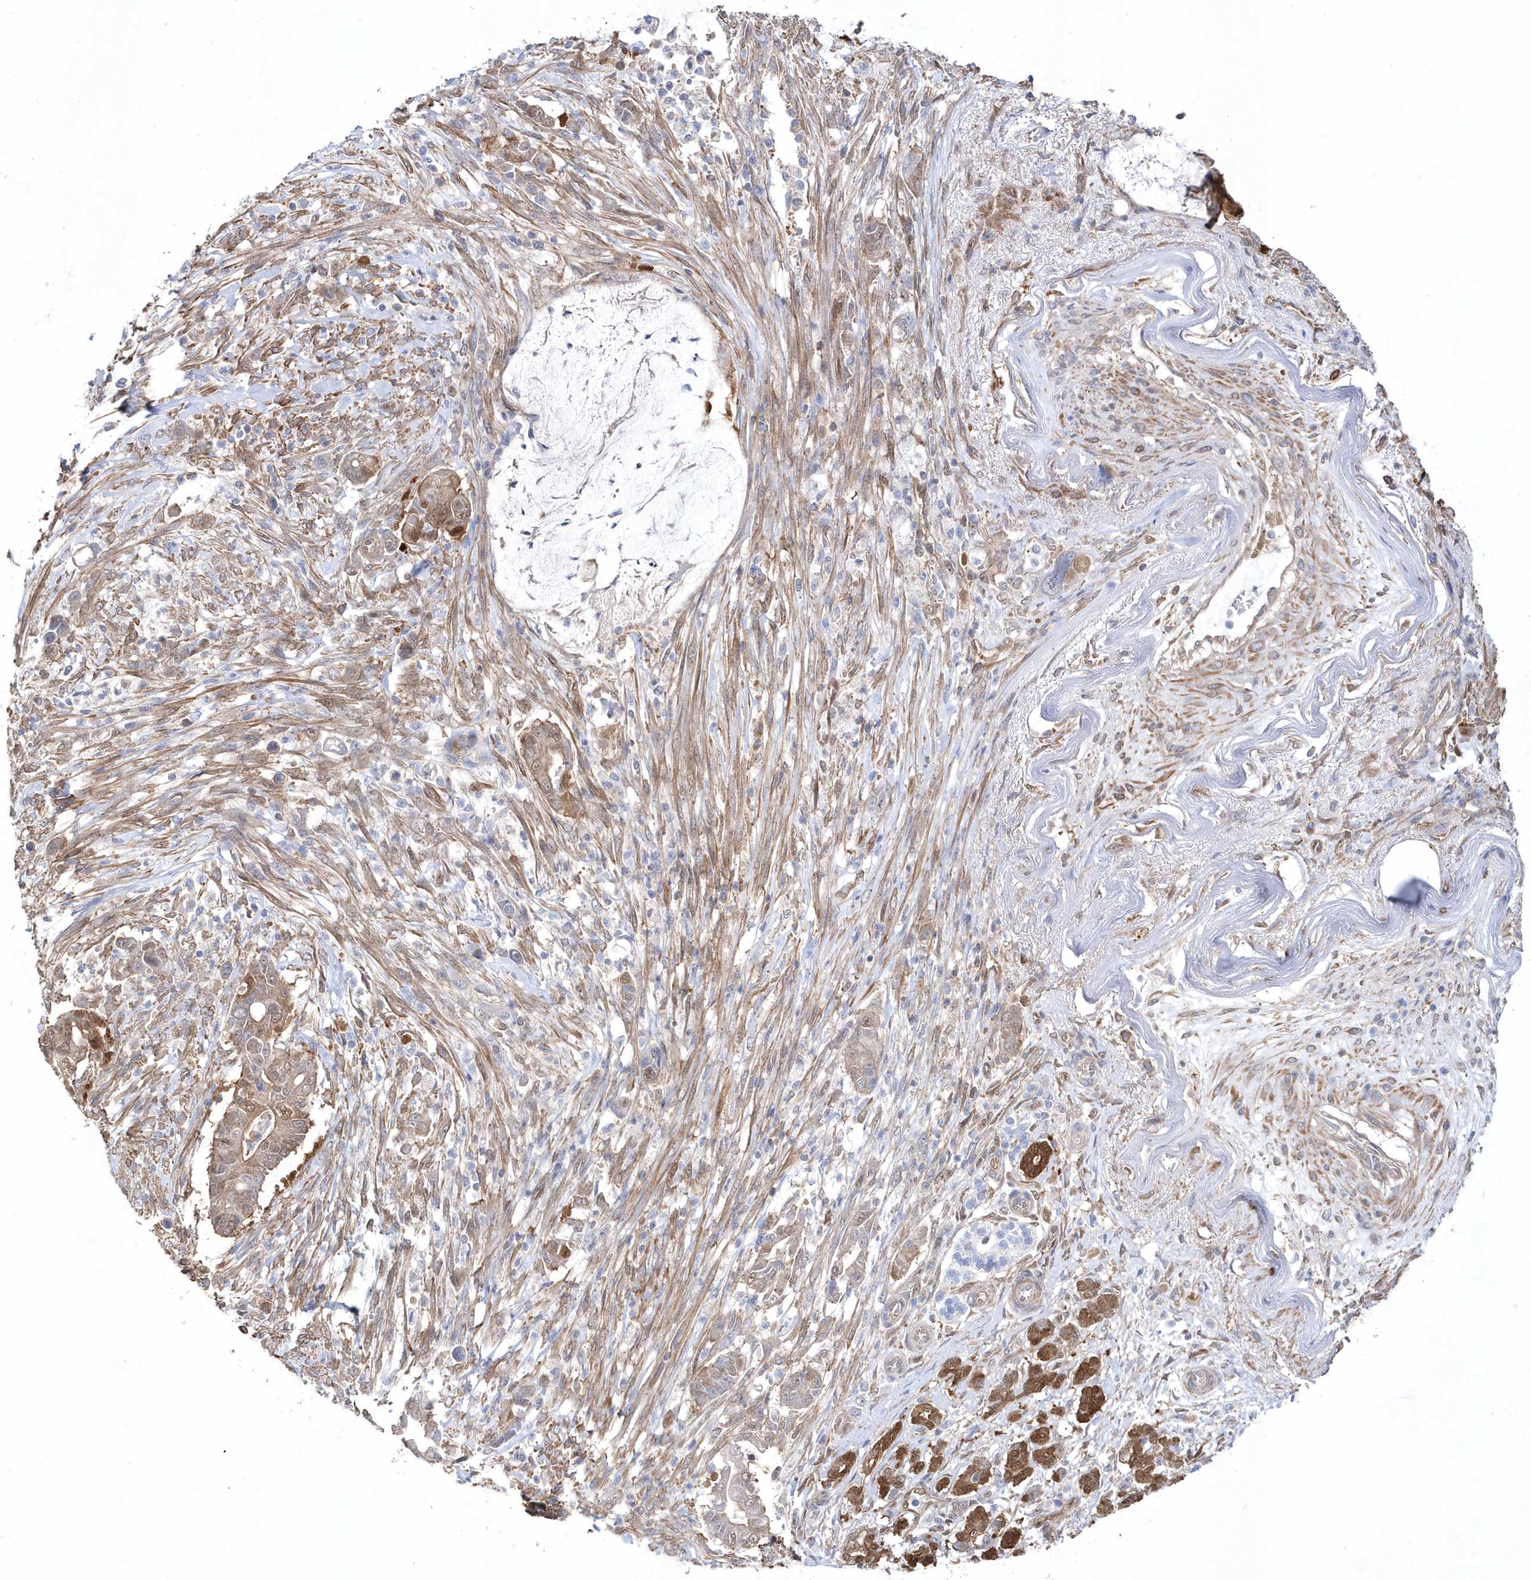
{"staining": {"intensity": "weak", "quantity": ">75%", "location": "cytoplasmic/membranous,nuclear"}, "tissue": "pancreatic cancer", "cell_type": "Tumor cells", "image_type": "cancer", "snomed": [{"axis": "morphology", "description": "Adenocarcinoma, NOS"}, {"axis": "topography", "description": "Pancreas"}], "caption": "Protein expression analysis of human pancreatic cancer reveals weak cytoplasmic/membranous and nuclear expression in approximately >75% of tumor cells.", "gene": "BDH2", "patient": {"sex": "male", "age": 68}}